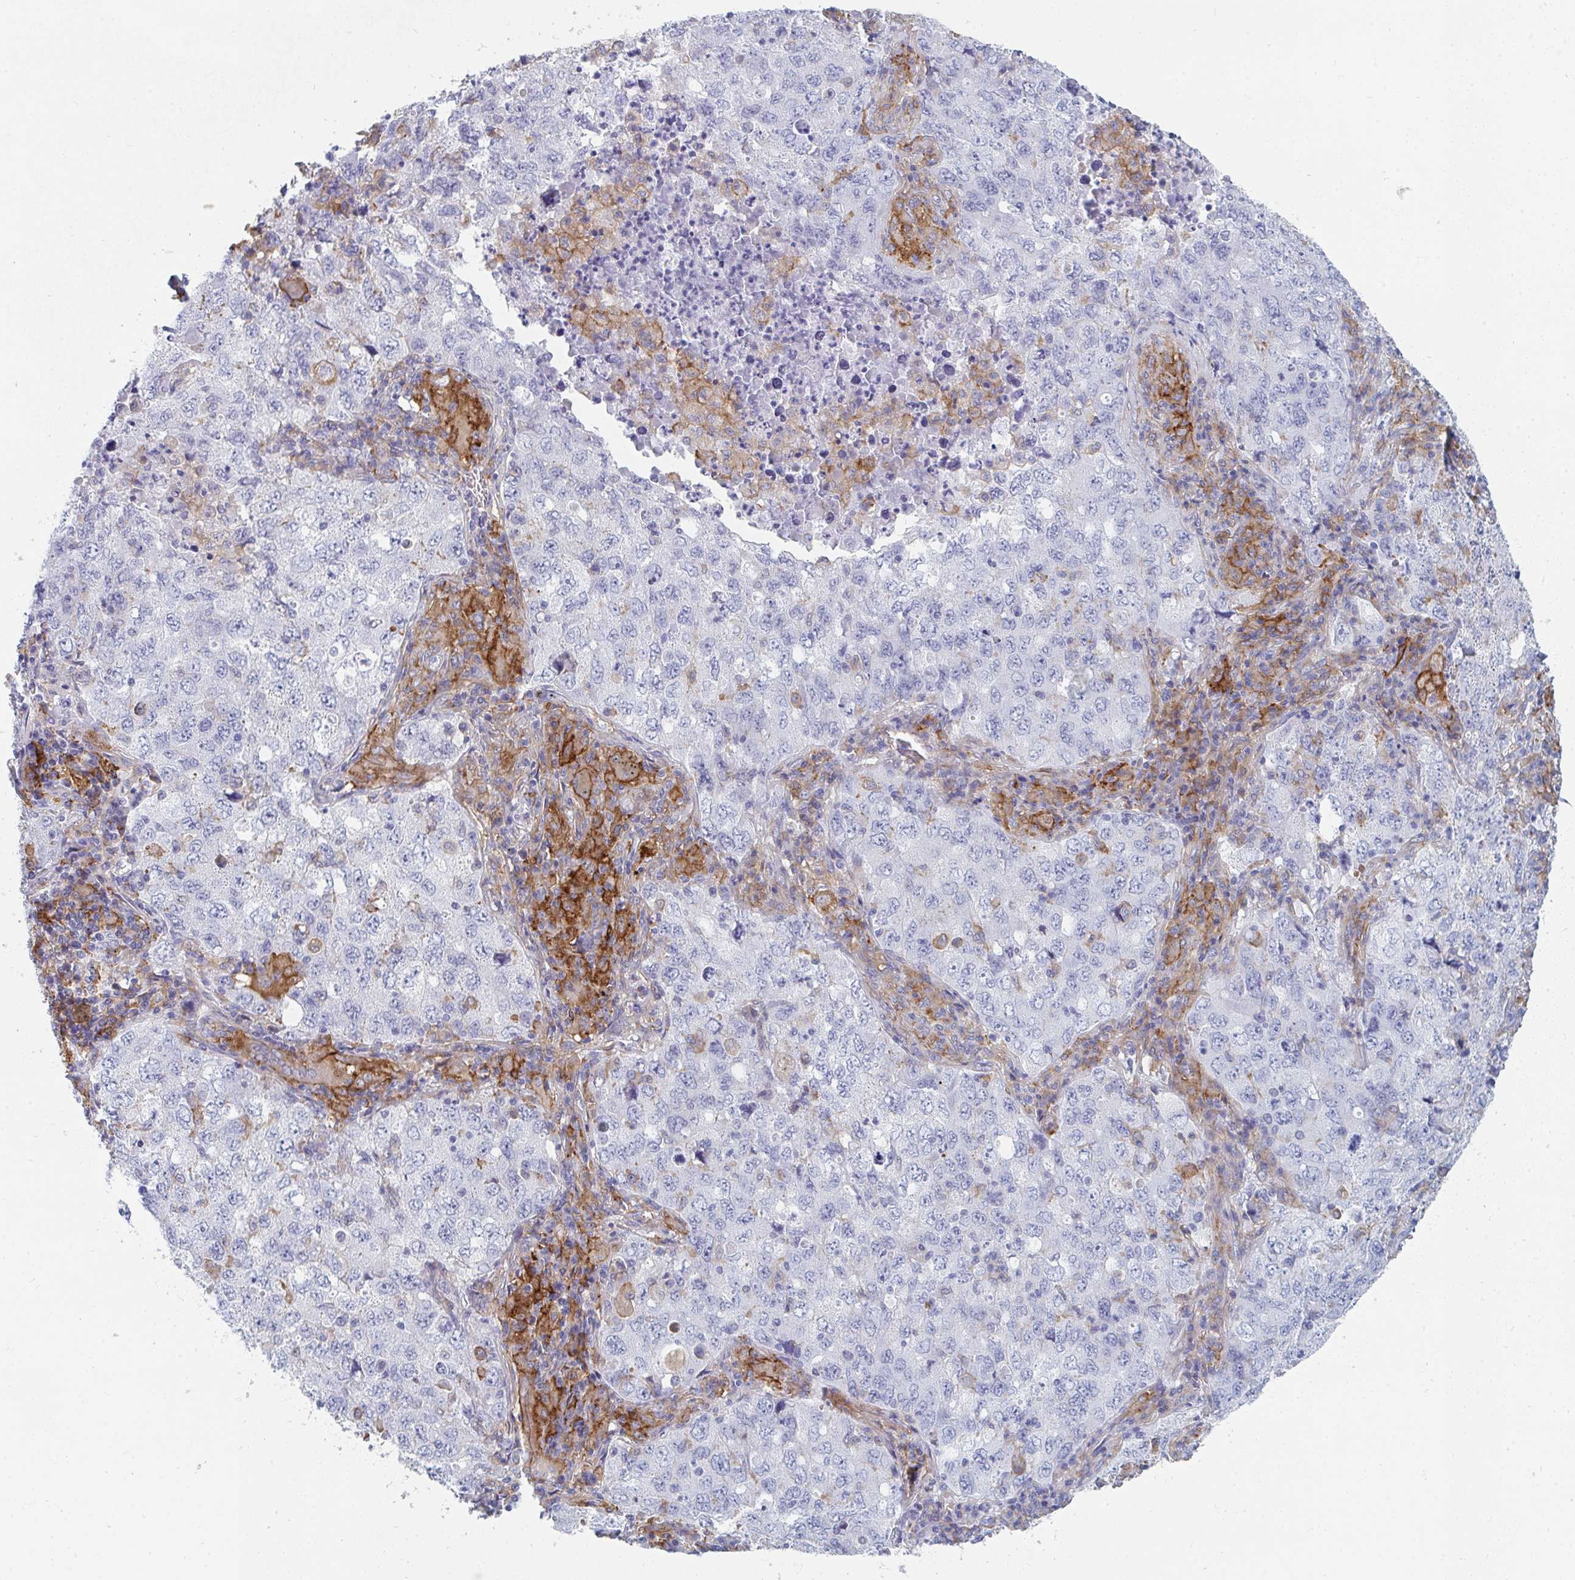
{"staining": {"intensity": "negative", "quantity": "none", "location": "none"}, "tissue": "lung cancer", "cell_type": "Tumor cells", "image_type": "cancer", "snomed": [{"axis": "morphology", "description": "Adenocarcinoma, NOS"}, {"axis": "topography", "description": "Lung"}], "caption": "This is an IHC micrograph of lung cancer (adenocarcinoma). There is no expression in tumor cells.", "gene": "DAB2", "patient": {"sex": "female", "age": 57}}